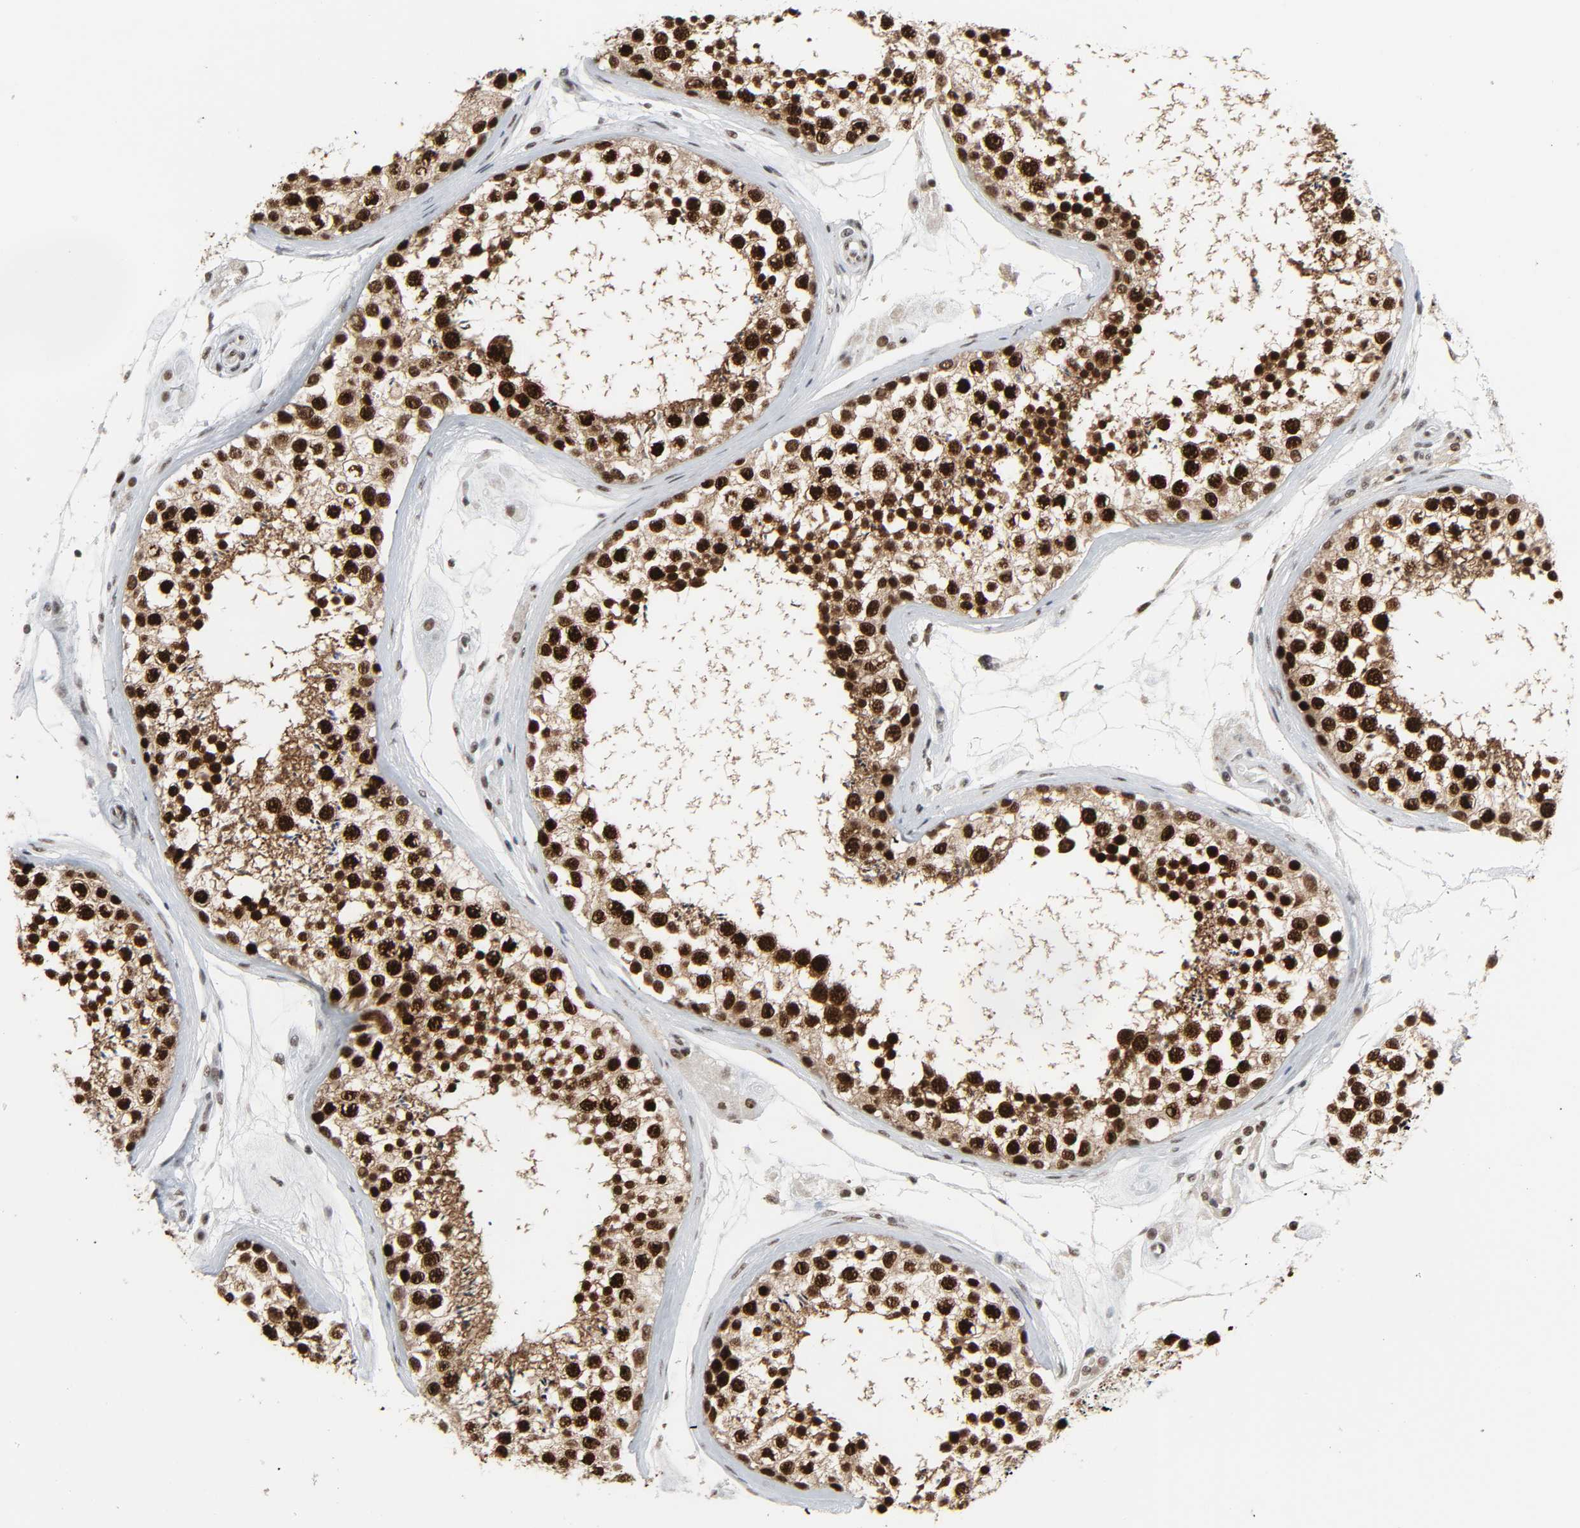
{"staining": {"intensity": "strong", "quantity": ">75%", "location": "nuclear"}, "tissue": "testis", "cell_type": "Cells in seminiferous ducts", "image_type": "normal", "snomed": [{"axis": "morphology", "description": "Normal tissue, NOS"}, {"axis": "topography", "description": "Testis"}], "caption": "The image exhibits immunohistochemical staining of normal testis. There is strong nuclear staining is present in about >75% of cells in seminiferous ducts.", "gene": "CDK7", "patient": {"sex": "male", "age": 46}}